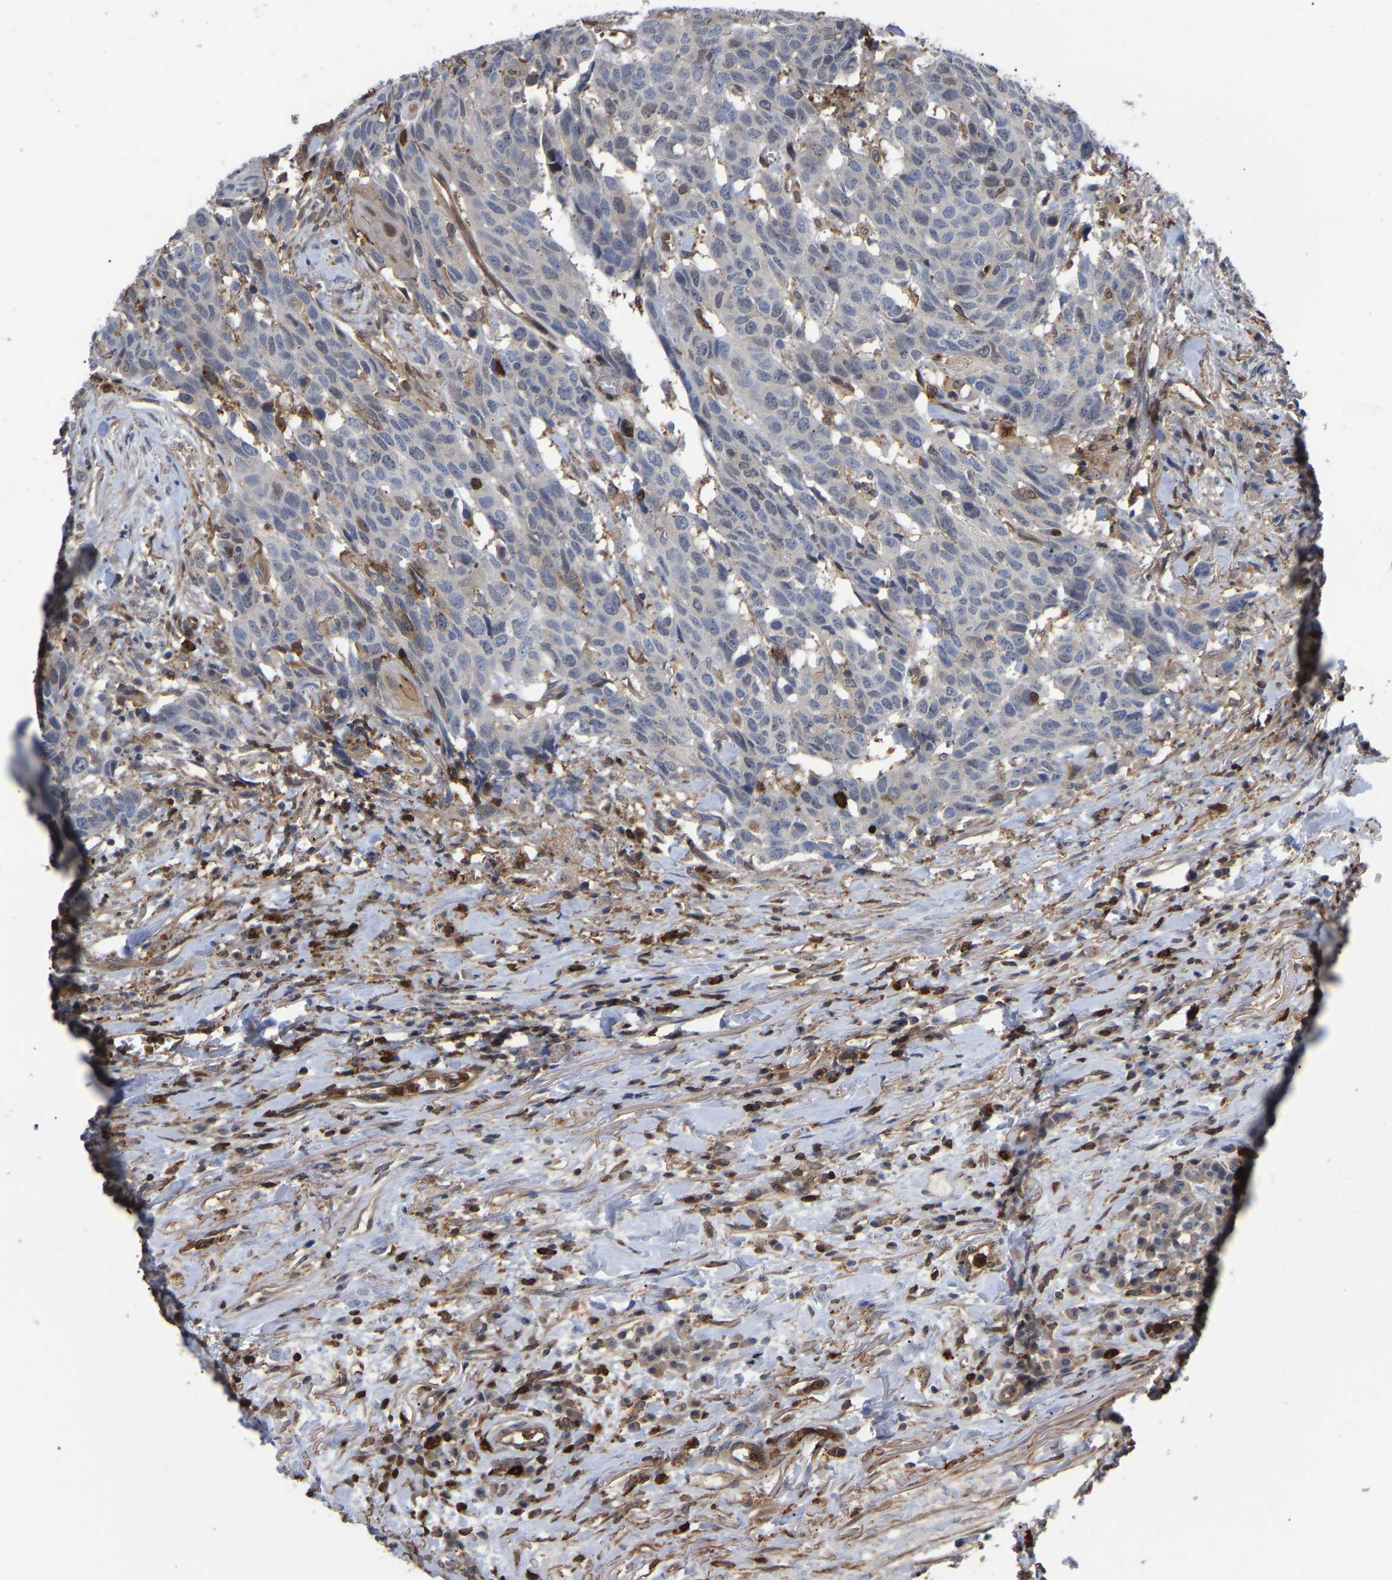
{"staining": {"intensity": "negative", "quantity": "none", "location": "none"}, "tissue": "head and neck cancer", "cell_type": "Tumor cells", "image_type": "cancer", "snomed": [{"axis": "morphology", "description": "Squamous cell carcinoma, NOS"}, {"axis": "topography", "description": "Head-Neck"}], "caption": "Tumor cells show no significant staining in head and neck cancer.", "gene": "CIT", "patient": {"sex": "male", "age": 66}}